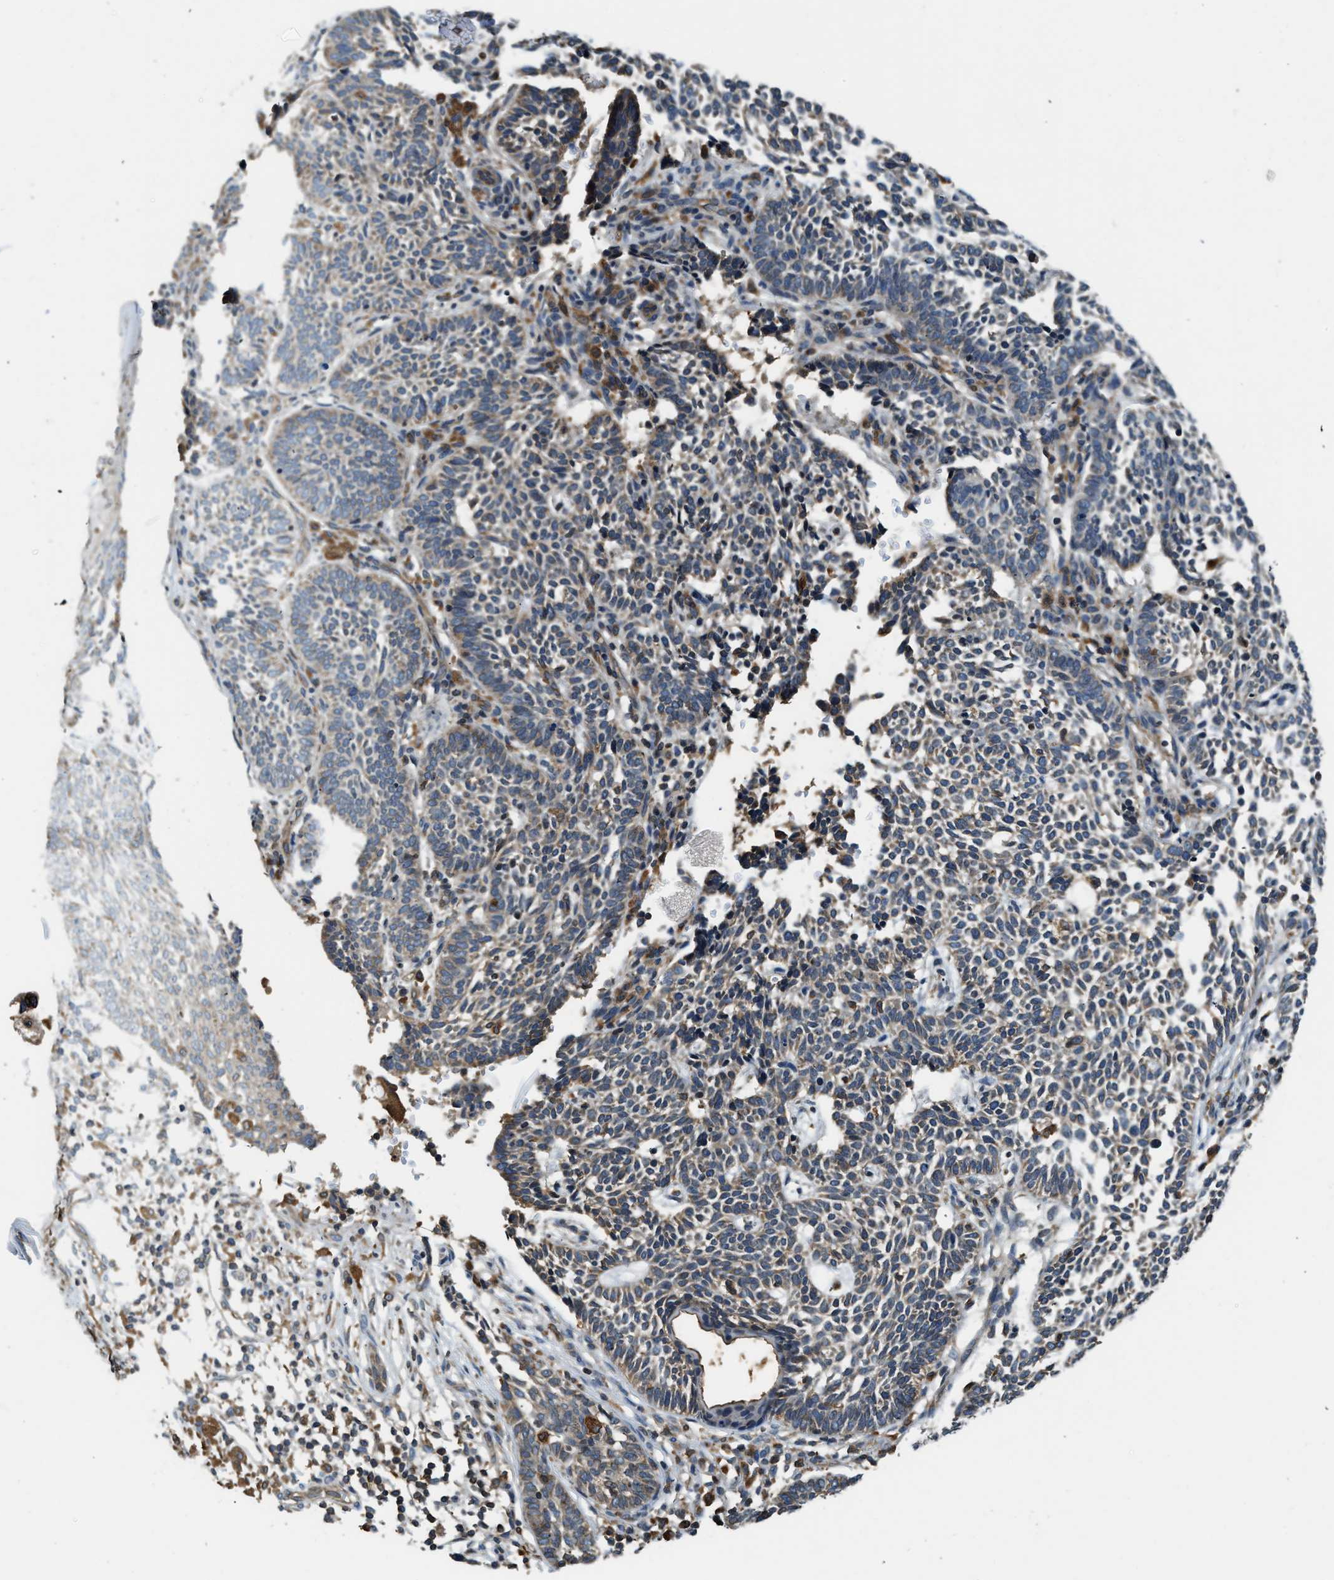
{"staining": {"intensity": "weak", "quantity": ">75%", "location": "cytoplasmic/membranous"}, "tissue": "skin cancer", "cell_type": "Tumor cells", "image_type": "cancer", "snomed": [{"axis": "morphology", "description": "Normal tissue, NOS"}, {"axis": "morphology", "description": "Basal cell carcinoma"}, {"axis": "topography", "description": "Skin"}], "caption": "Immunohistochemical staining of human skin cancer reveals weak cytoplasmic/membranous protein staining in approximately >75% of tumor cells.", "gene": "BCAP31", "patient": {"sex": "male", "age": 87}}